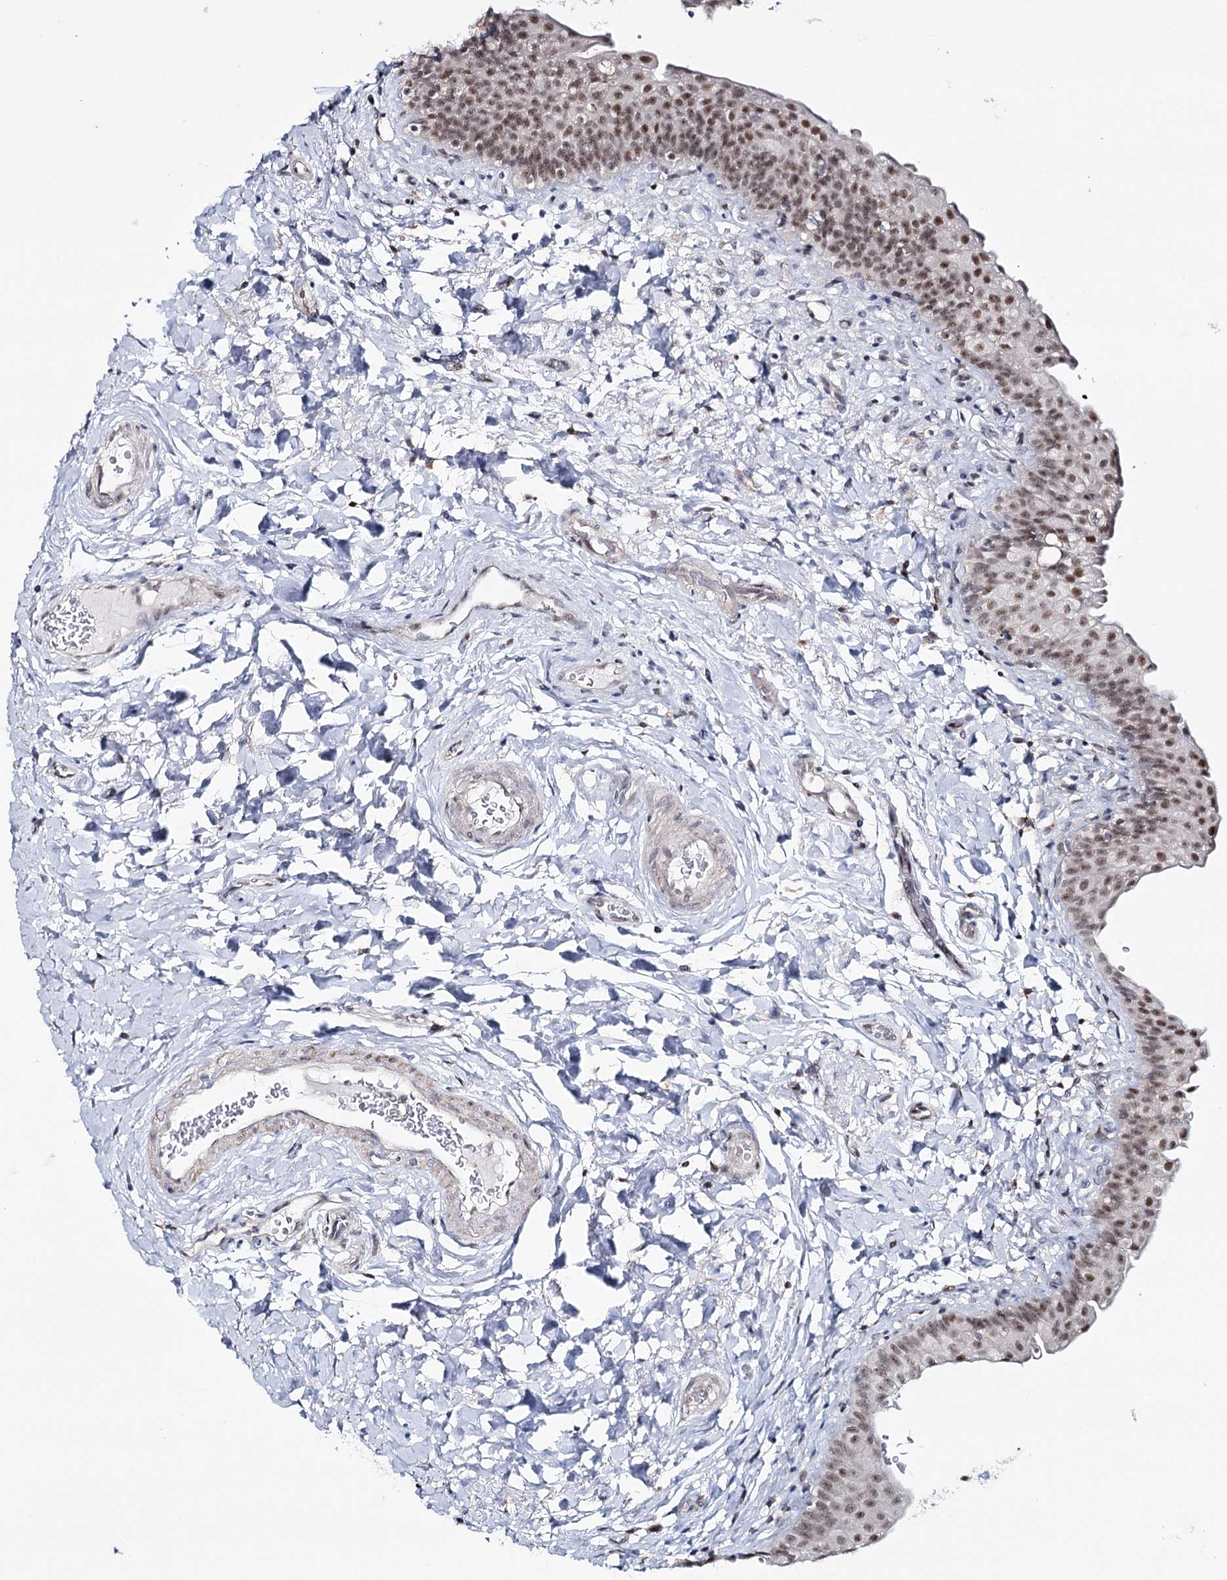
{"staining": {"intensity": "moderate", "quantity": ">75%", "location": "nuclear"}, "tissue": "urinary bladder", "cell_type": "Urothelial cells", "image_type": "normal", "snomed": [{"axis": "morphology", "description": "Normal tissue, NOS"}, {"axis": "topography", "description": "Urinary bladder"}], "caption": "The histopathology image reveals immunohistochemical staining of unremarkable urinary bladder. There is moderate nuclear staining is seen in about >75% of urothelial cells.", "gene": "ZC3H8", "patient": {"sex": "male", "age": 83}}